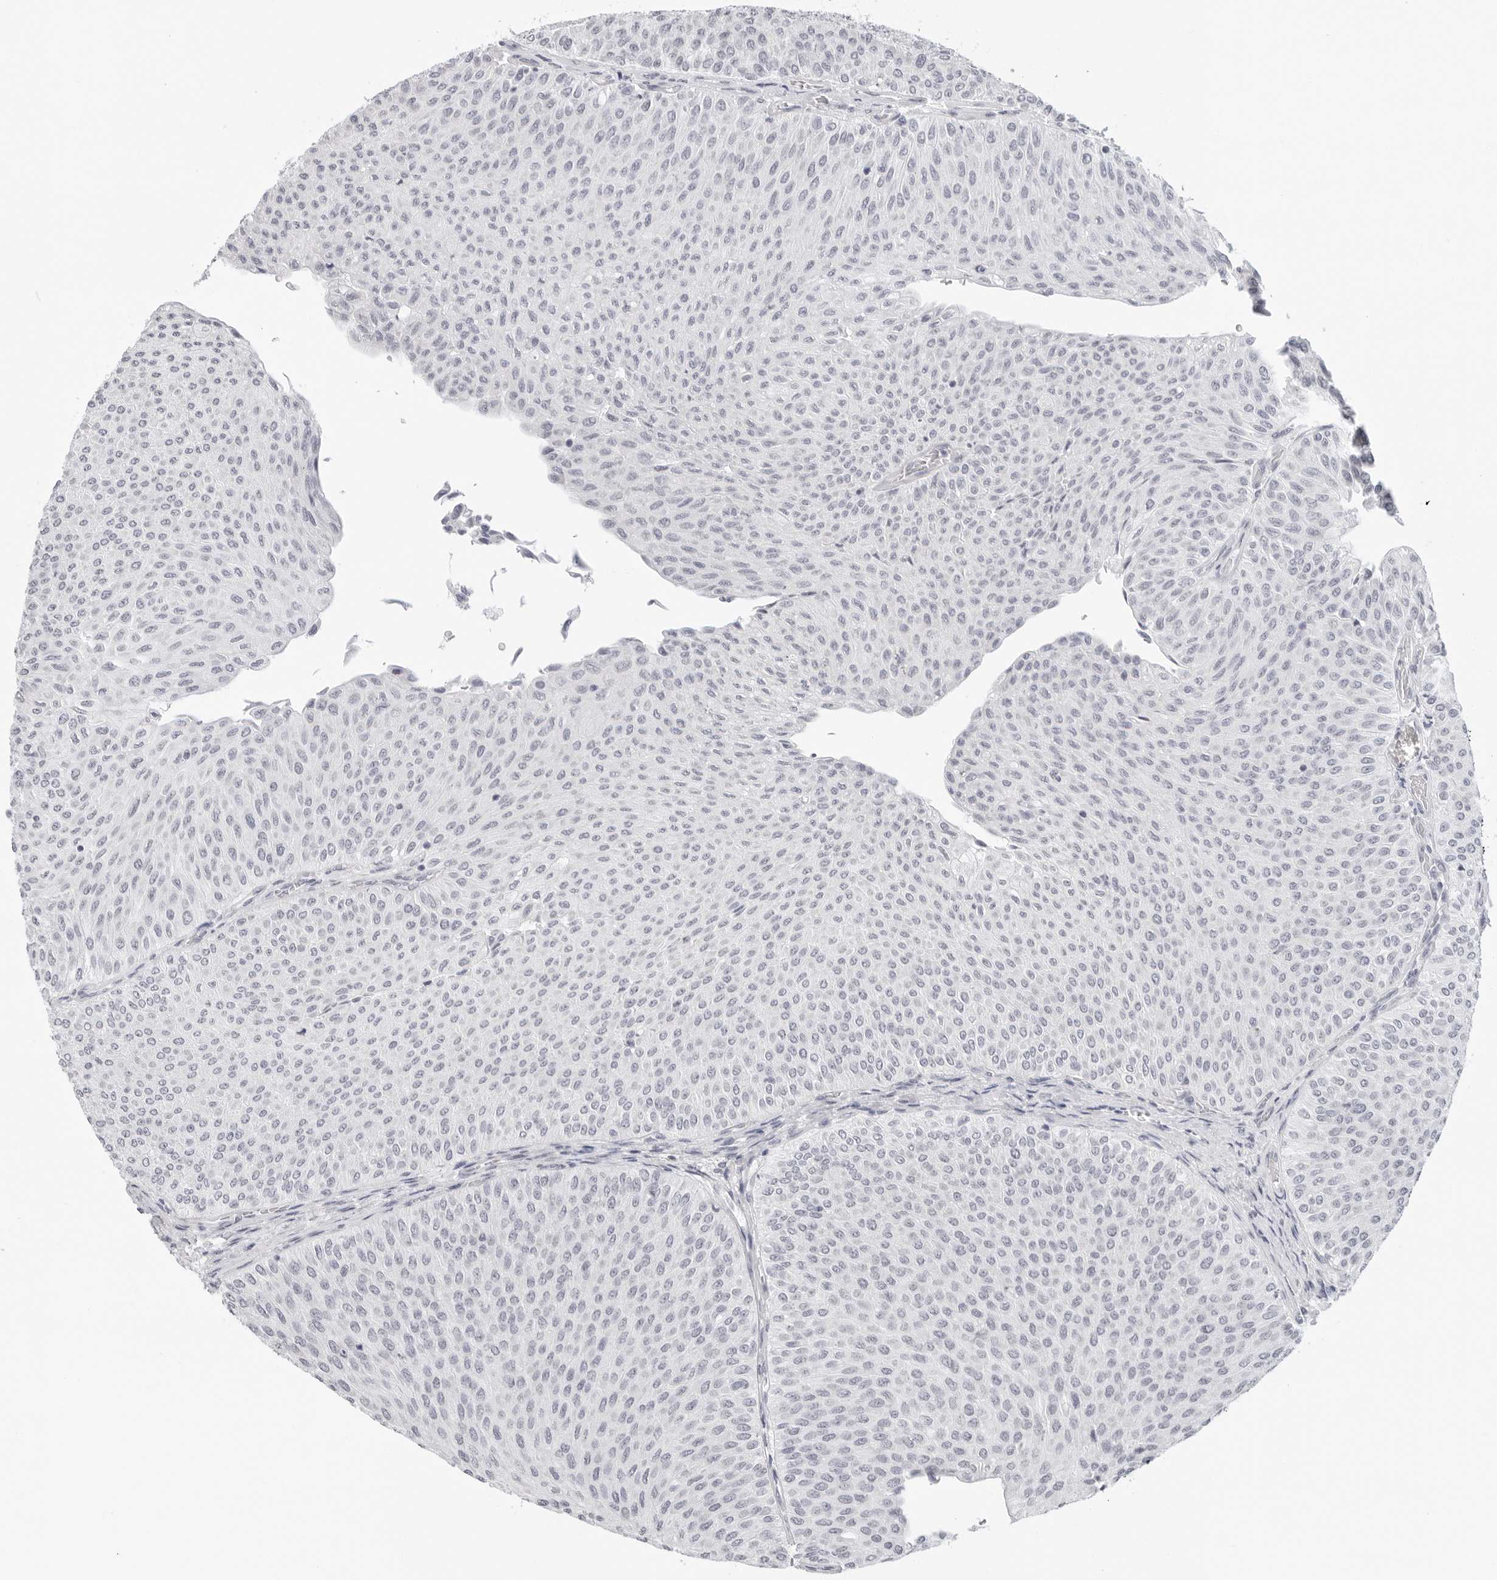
{"staining": {"intensity": "negative", "quantity": "none", "location": "none"}, "tissue": "urothelial cancer", "cell_type": "Tumor cells", "image_type": "cancer", "snomed": [{"axis": "morphology", "description": "Urothelial carcinoma, Low grade"}, {"axis": "topography", "description": "Urinary bladder"}], "caption": "Photomicrograph shows no protein staining in tumor cells of urothelial carcinoma (low-grade) tissue. (DAB (3,3'-diaminobenzidine) IHC with hematoxylin counter stain).", "gene": "EDN2", "patient": {"sex": "male", "age": 78}}